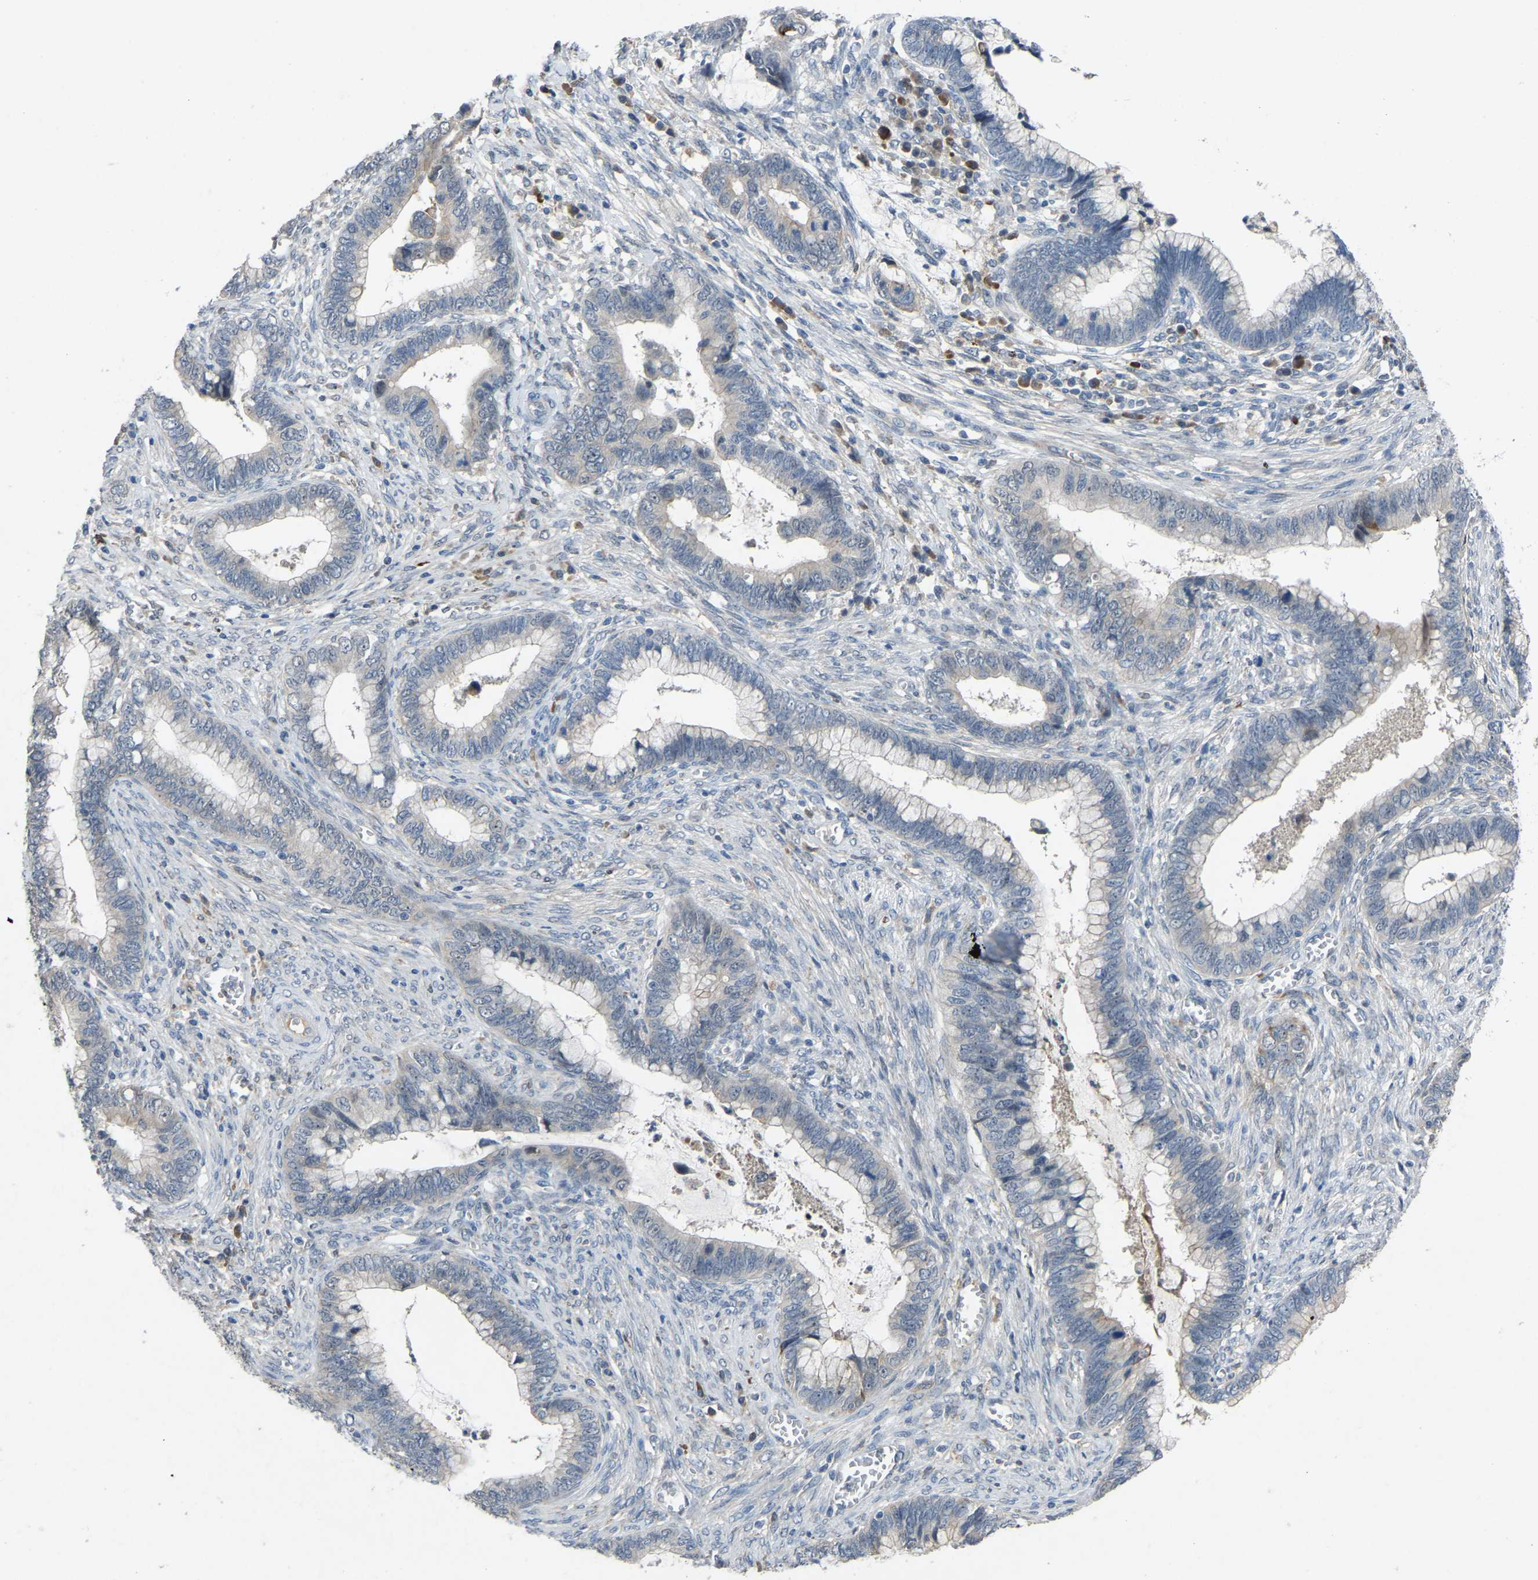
{"staining": {"intensity": "negative", "quantity": "none", "location": "none"}, "tissue": "cervical cancer", "cell_type": "Tumor cells", "image_type": "cancer", "snomed": [{"axis": "morphology", "description": "Adenocarcinoma, NOS"}, {"axis": "topography", "description": "Cervix"}], "caption": "Tumor cells show no significant protein staining in cervical cancer (adenocarcinoma). (Stains: DAB (3,3'-diaminobenzidine) IHC with hematoxylin counter stain, Microscopy: brightfield microscopy at high magnification).", "gene": "FHIT", "patient": {"sex": "female", "age": 44}}